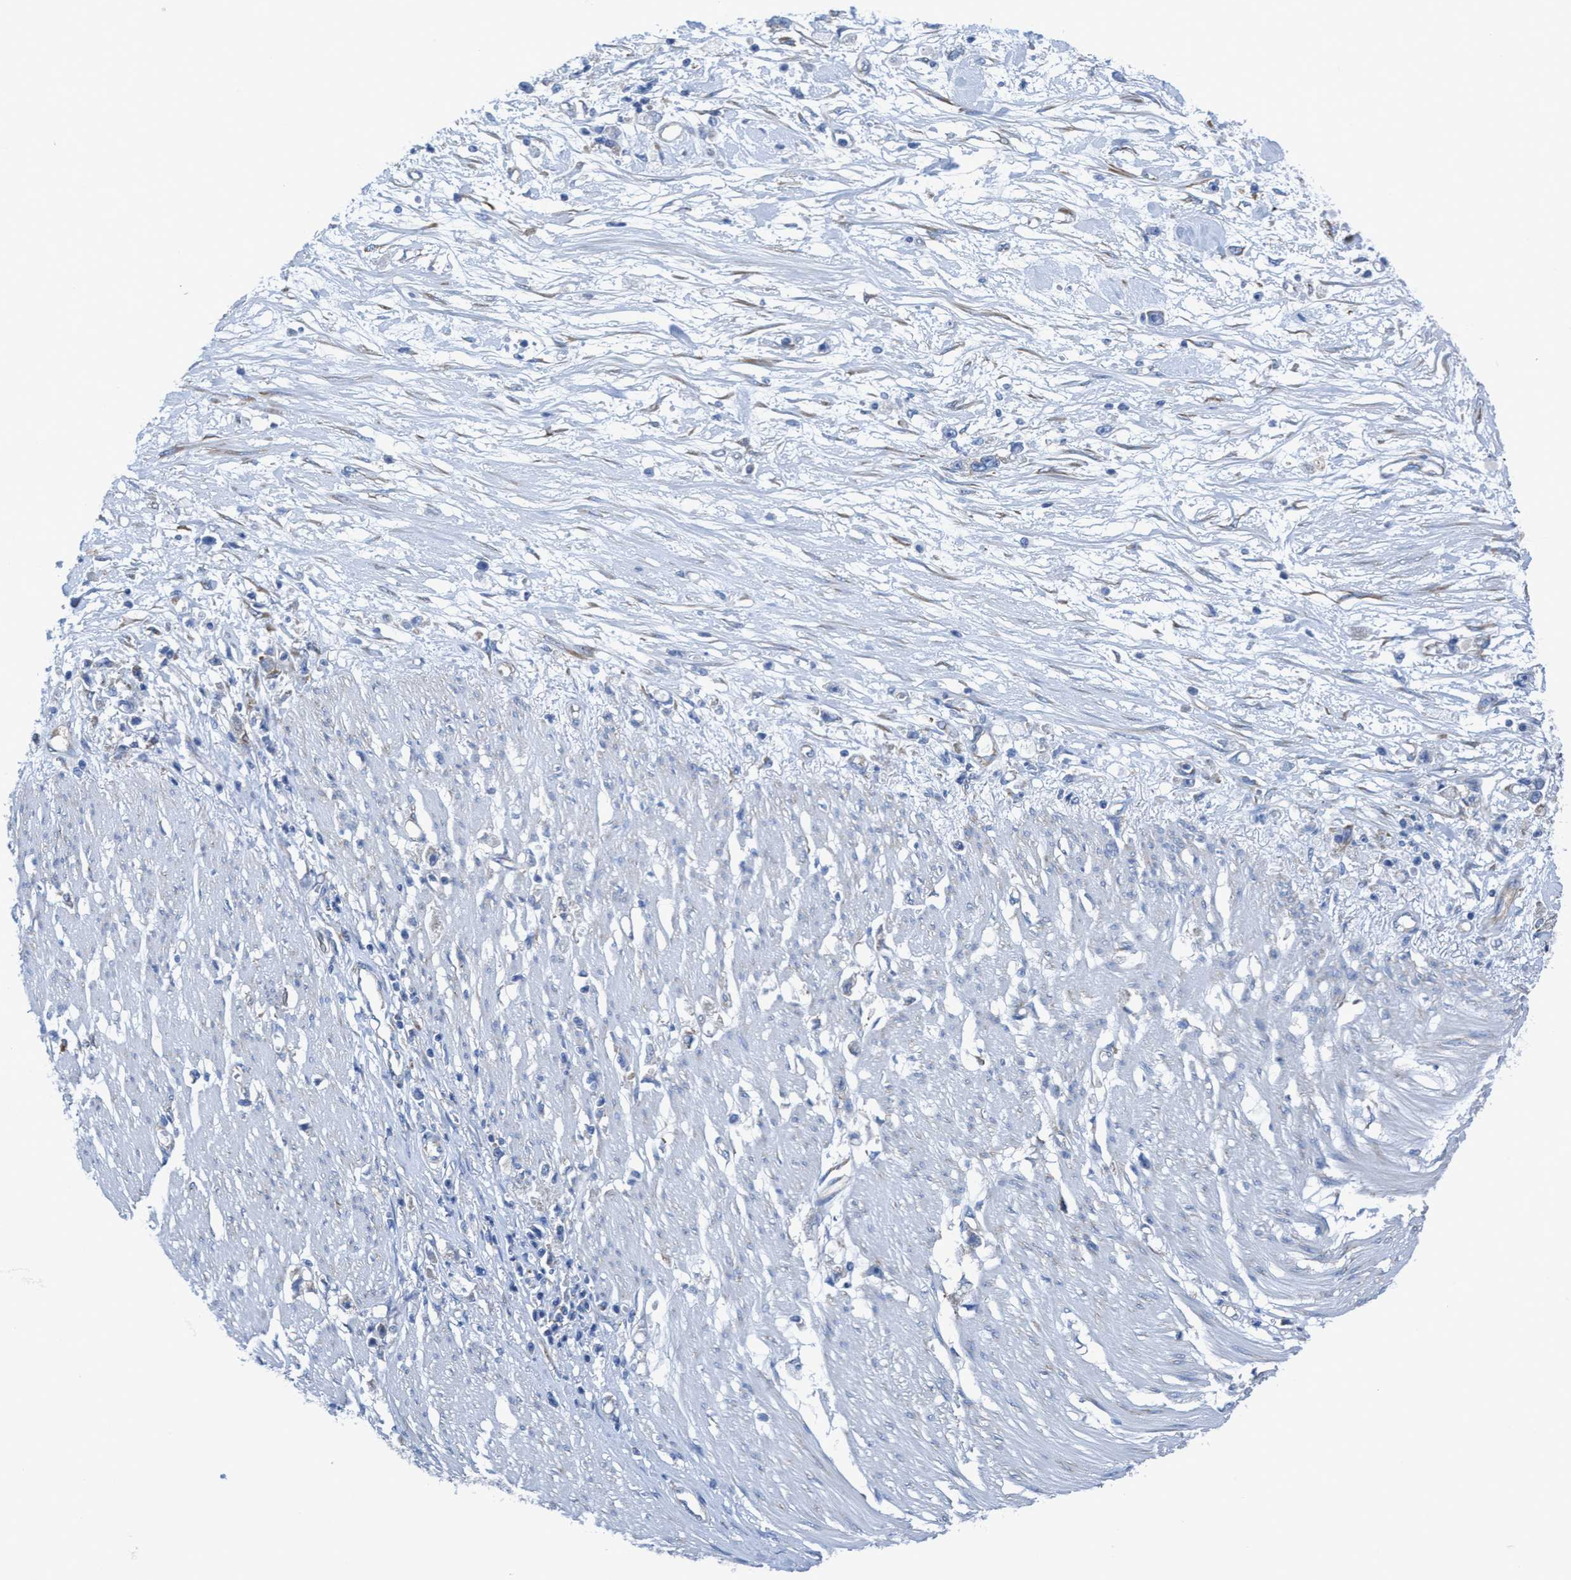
{"staining": {"intensity": "negative", "quantity": "none", "location": "none"}, "tissue": "stomach cancer", "cell_type": "Tumor cells", "image_type": "cancer", "snomed": [{"axis": "morphology", "description": "Adenocarcinoma, NOS"}, {"axis": "topography", "description": "Stomach"}], "caption": "Histopathology image shows no protein staining in tumor cells of stomach adenocarcinoma tissue.", "gene": "NMT1", "patient": {"sex": "female", "age": 59}}